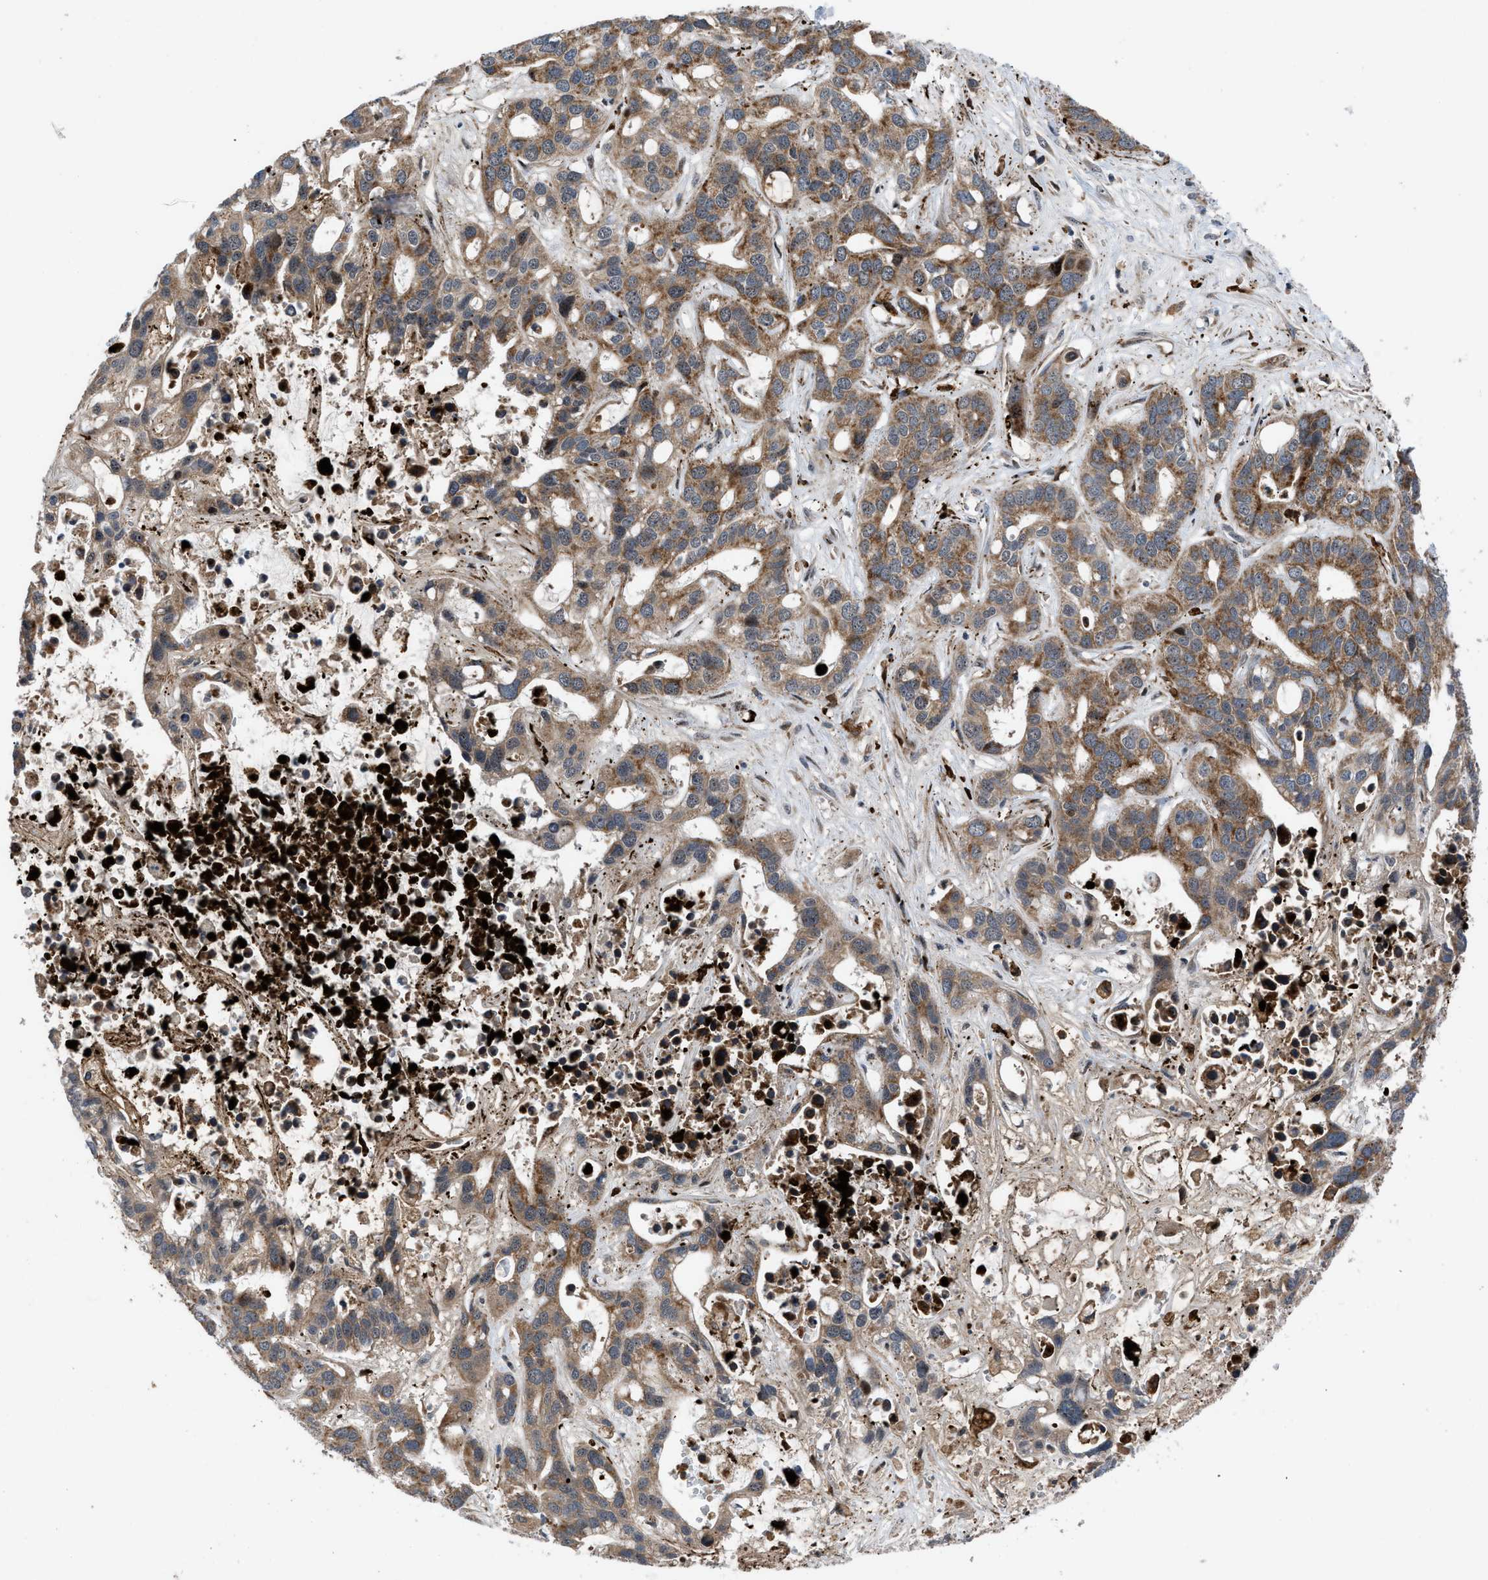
{"staining": {"intensity": "moderate", "quantity": ">75%", "location": "cytoplasmic/membranous"}, "tissue": "liver cancer", "cell_type": "Tumor cells", "image_type": "cancer", "snomed": [{"axis": "morphology", "description": "Cholangiocarcinoma"}, {"axis": "topography", "description": "Liver"}], "caption": "Moderate cytoplasmic/membranous protein positivity is identified in approximately >75% of tumor cells in liver cancer.", "gene": "AP3M2", "patient": {"sex": "female", "age": 65}}